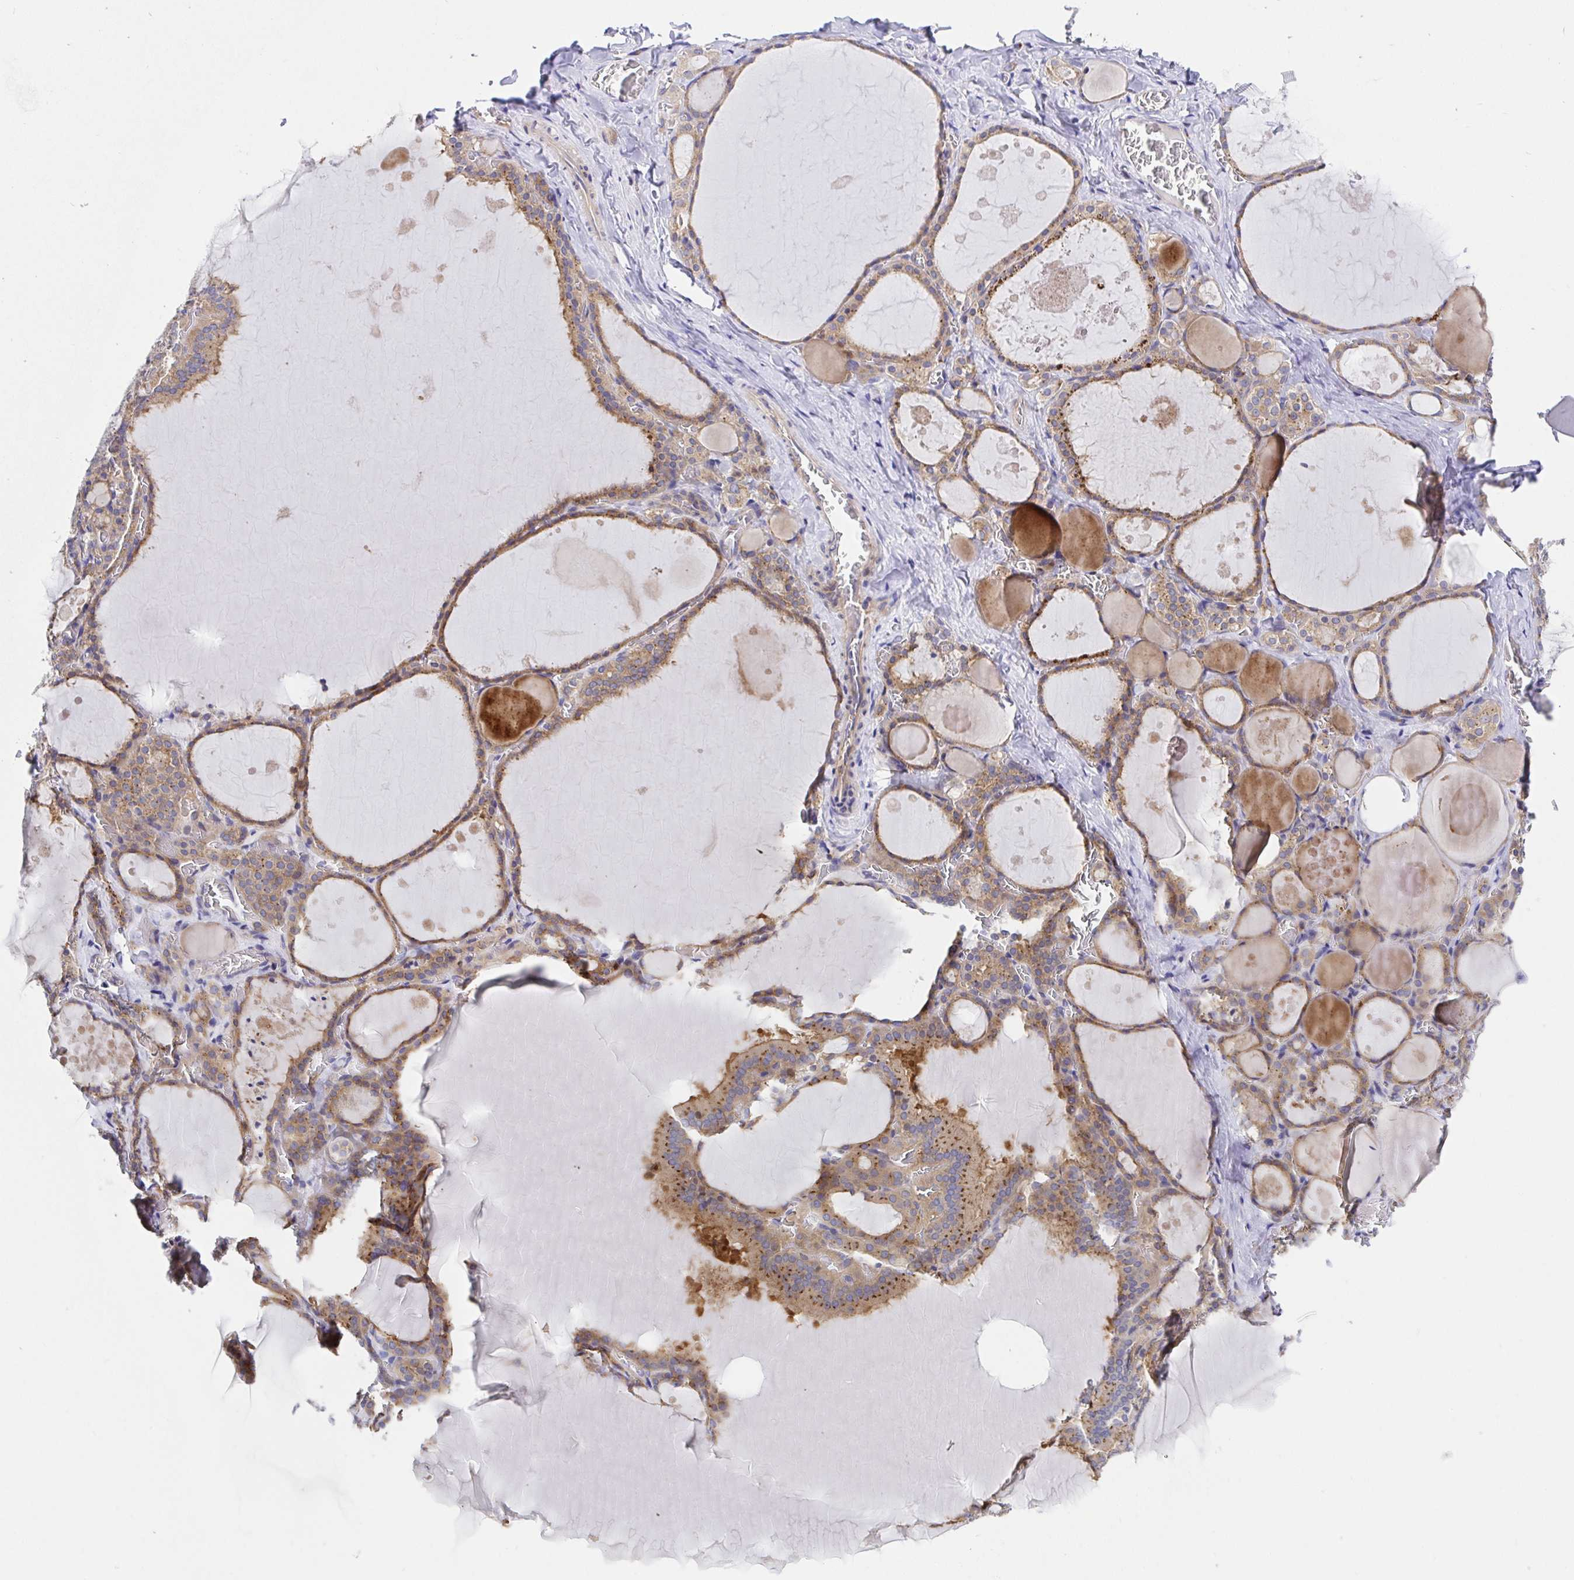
{"staining": {"intensity": "moderate", "quantity": ">75%", "location": "cytoplasmic/membranous"}, "tissue": "thyroid gland", "cell_type": "Glandular cells", "image_type": "normal", "snomed": [{"axis": "morphology", "description": "Normal tissue, NOS"}, {"axis": "topography", "description": "Thyroid gland"}], "caption": "Immunohistochemistry image of normal thyroid gland: thyroid gland stained using immunohistochemistry demonstrates medium levels of moderate protein expression localized specifically in the cytoplasmic/membranous of glandular cells, appearing as a cytoplasmic/membranous brown color.", "gene": "GOLGA1", "patient": {"sex": "male", "age": 56}}